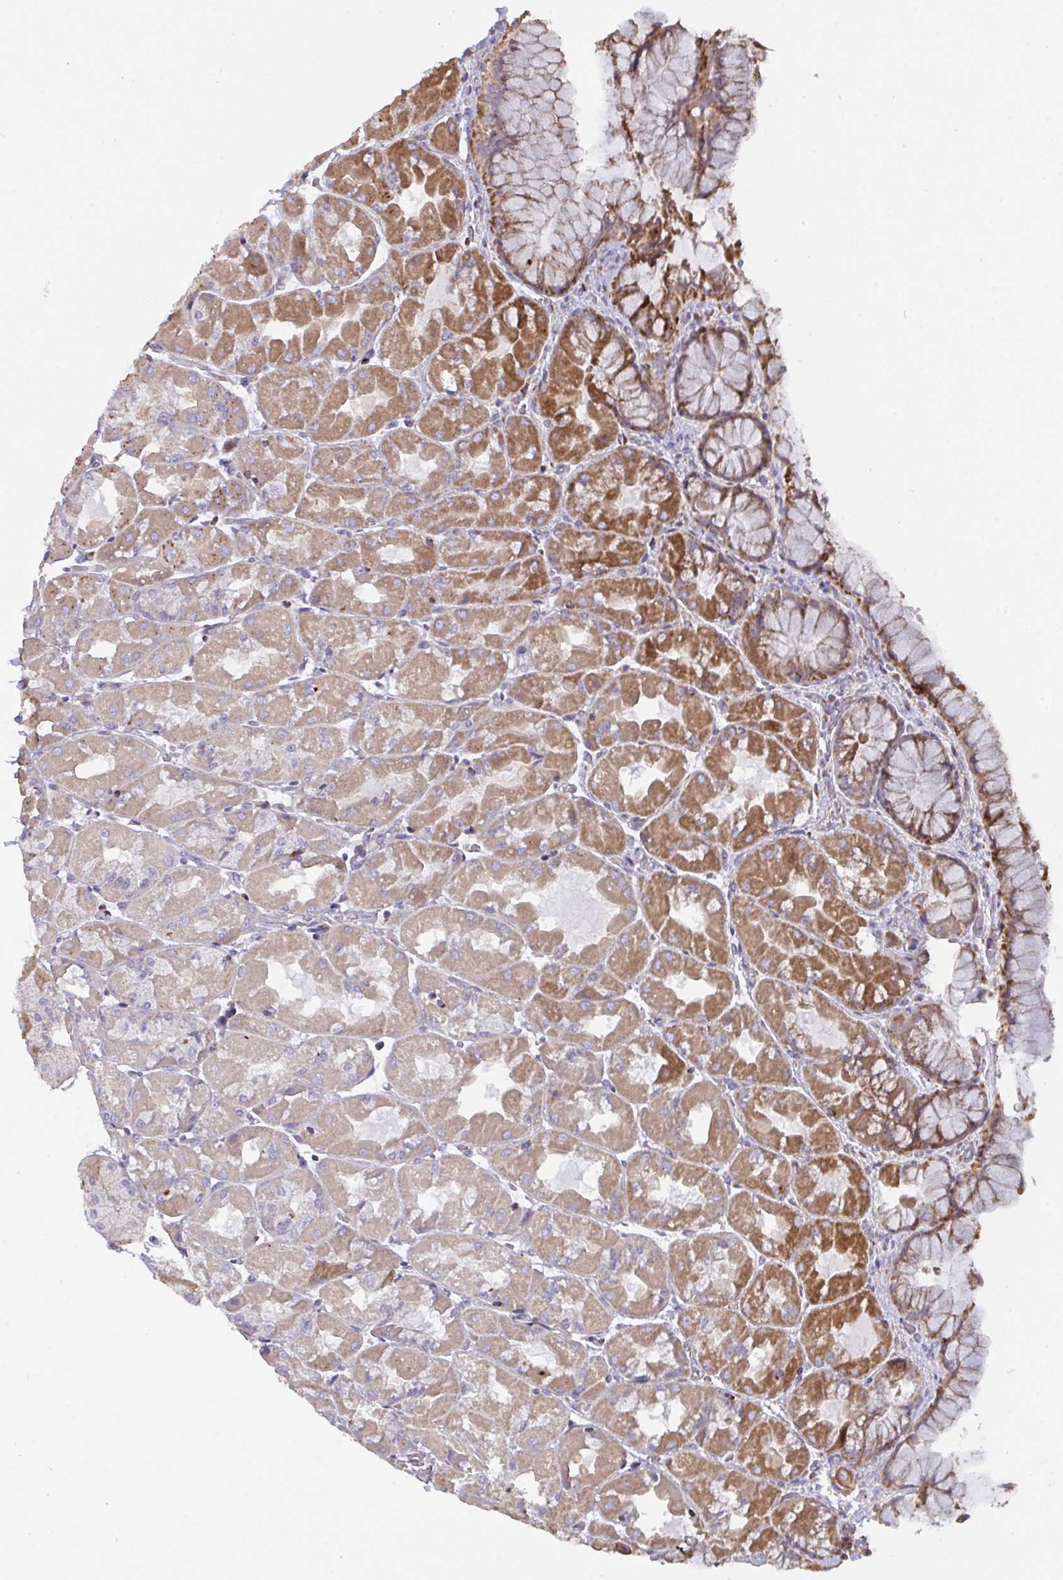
{"staining": {"intensity": "moderate", "quantity": "25%-75%", "location": "cytoplasmic/membranous"}, "tissue": "stomach", "cell_type": "Glandular cells", "image_type": "normal", "snomed": [{"axis": "morphology", "description": "Normal tissue, NOS"}, {"axis": "topography", "description": "Stomach"}], "caption": "Normal stomach shows moderate cytoplasmic/membranous positivity in about 25%-75% of glandular cells, visualized by immunohistochemistry.", "gene": "MICOS10", "patient": {"sex": "female", "age": 61}}